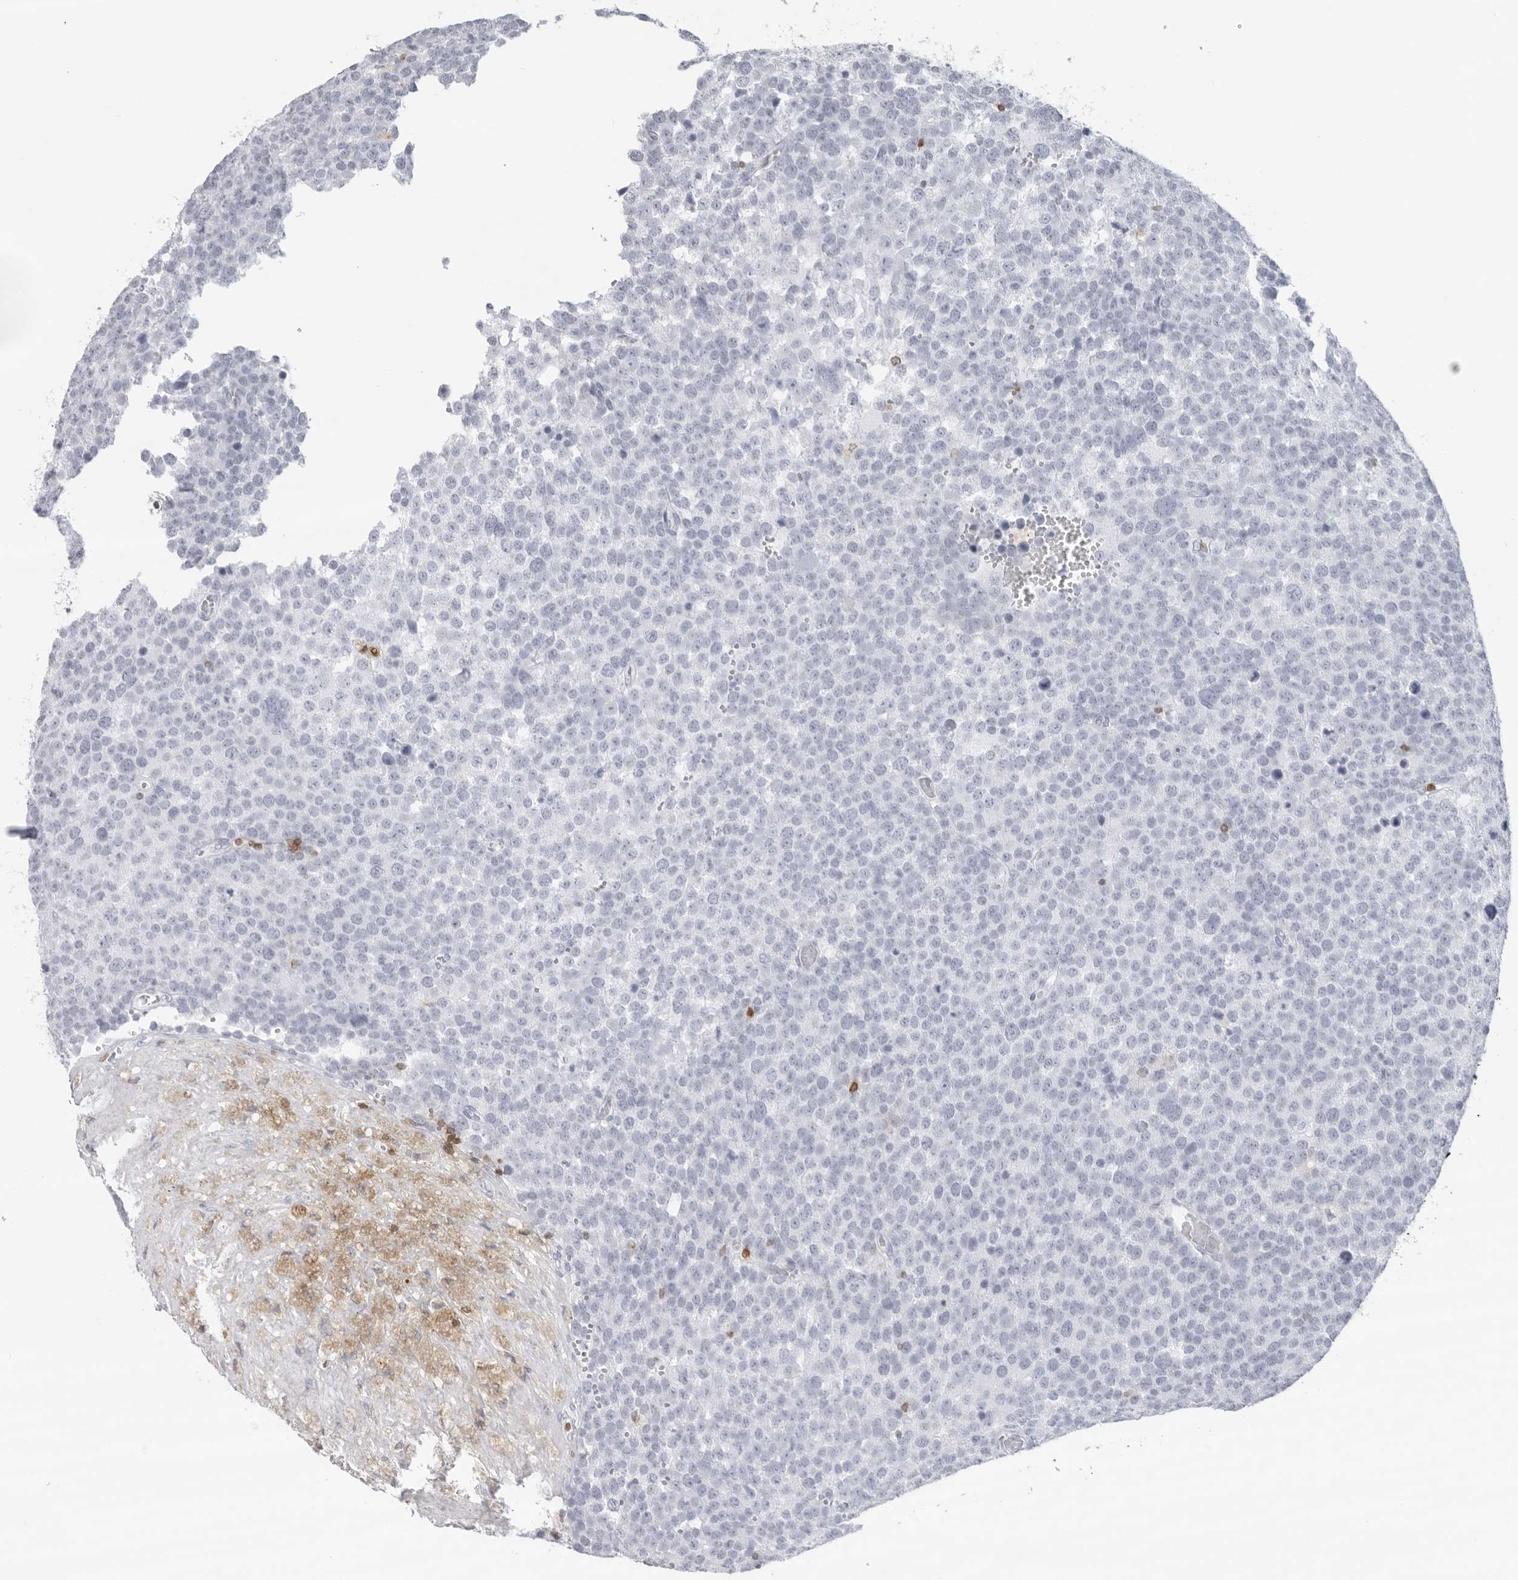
{"staining": {"intensity": "negative", "quantity": "none", "location": "none"}, "tissue": "testis cancer", "cell_type": "Tumor cells", "image_type": "cancer", "snomed": [{"axis": "morphology", "description": "Seminoma, NOS"}, {"axis": "topography", "description": "Testis"}], "caption": "IHC of human seminoma (testis) reveals no staining in tumor cells.", "gene": "FMNL1", "patient": {"sex": "male", "age": 71}}